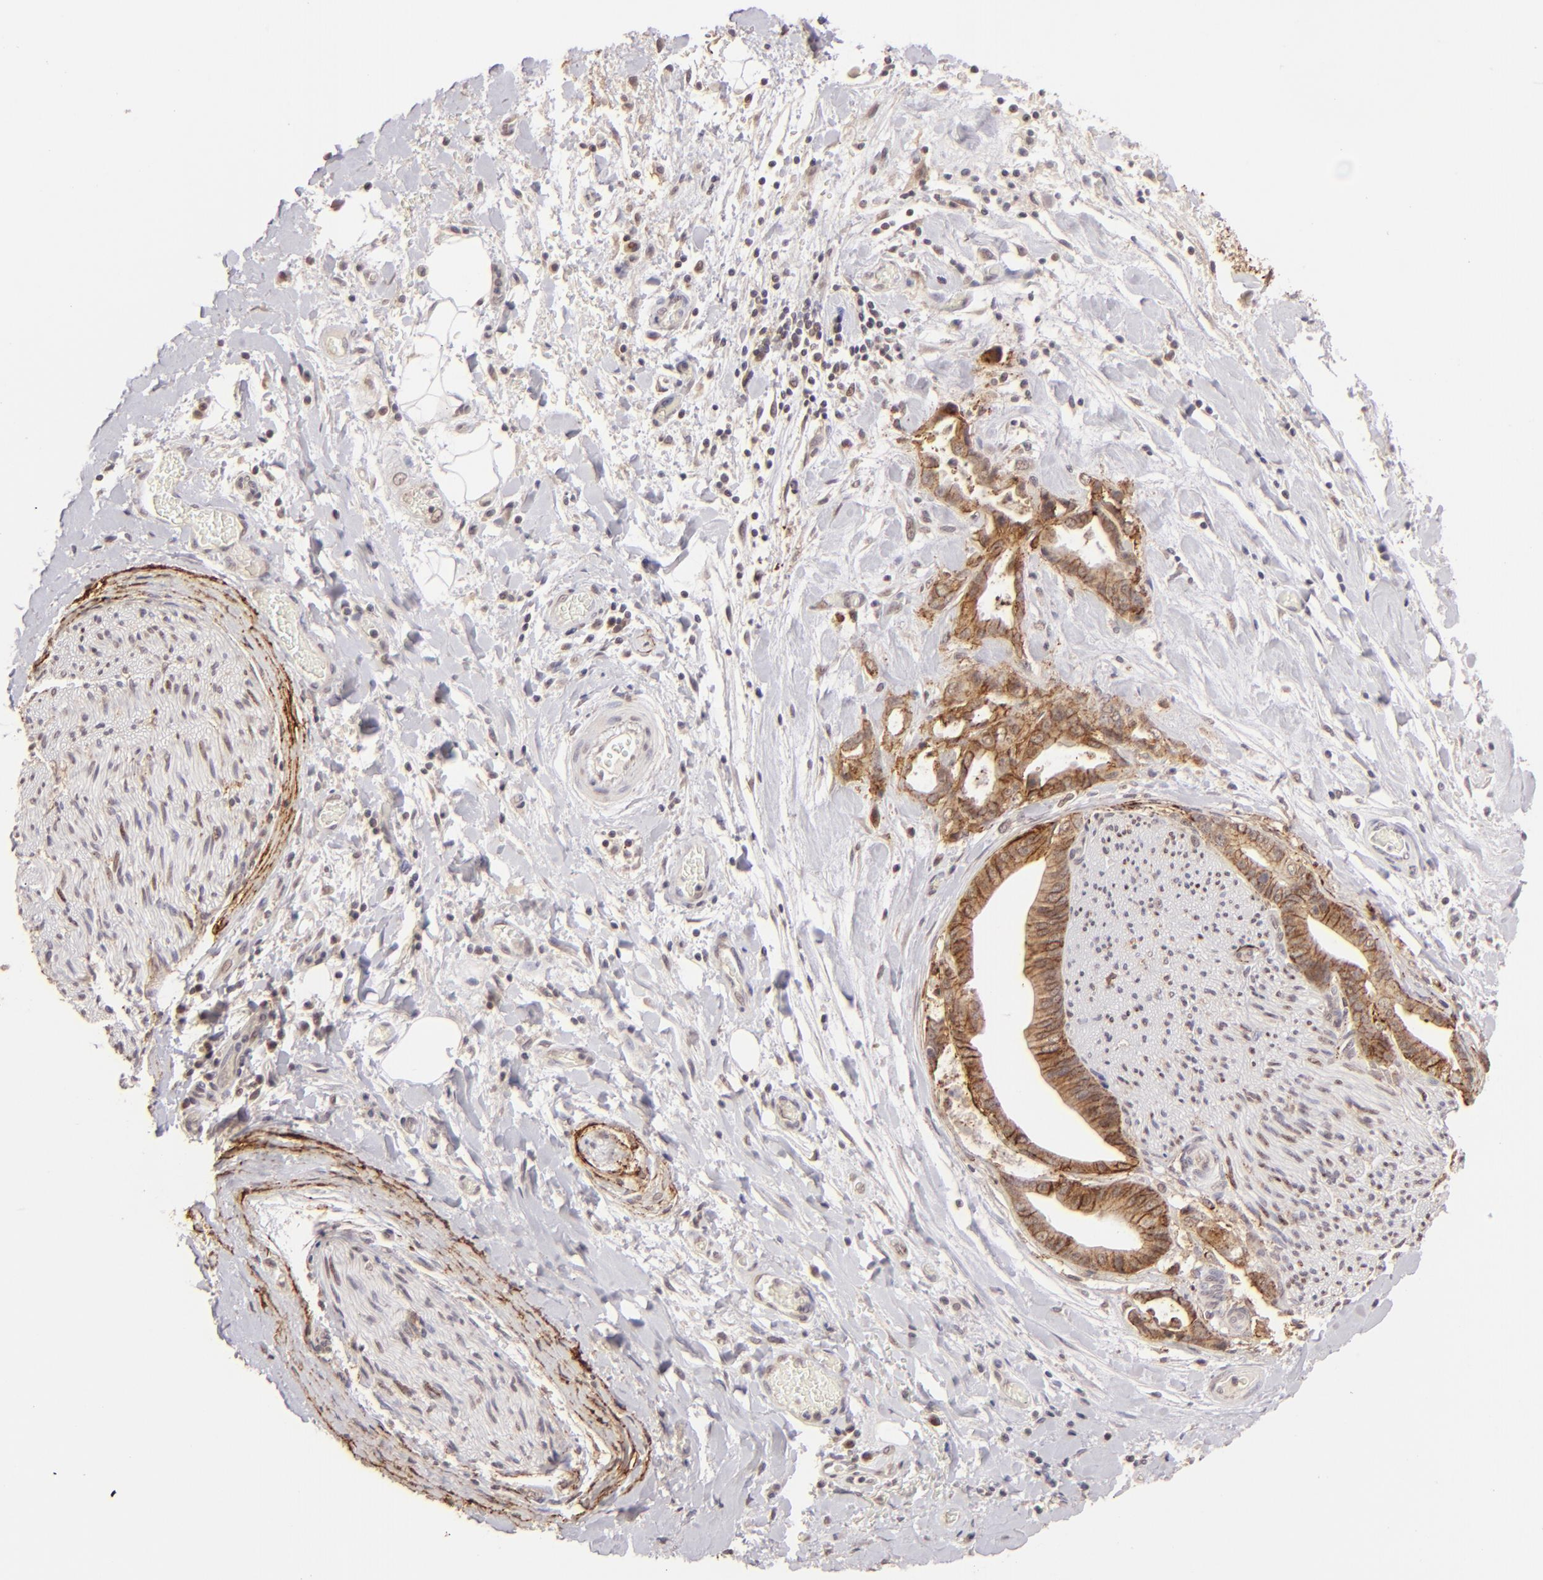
{"staining": {"intensity": "moderate", "quantity": ">75%", "location": "cytoplasmic/membranous"}, "tissue": "liver cancer", "cell_type": "Tumor cells", "image_type": "cancer", "snomed": [{"axis": "morphology", "description": "Cholangiocarcinoma"}, {"axis": "topography", "description": "Liver"}], "caption": "Brown immunohistochemical staining in human liver cholangiocarcinoma reveals moderate cytoplasmic/membranous staining in about >75% of tumor cells. (IHC, brightfield microscopy, high magnification).", "gene": "CLDN1", "patient": {"sex": "male", "age": 58}}